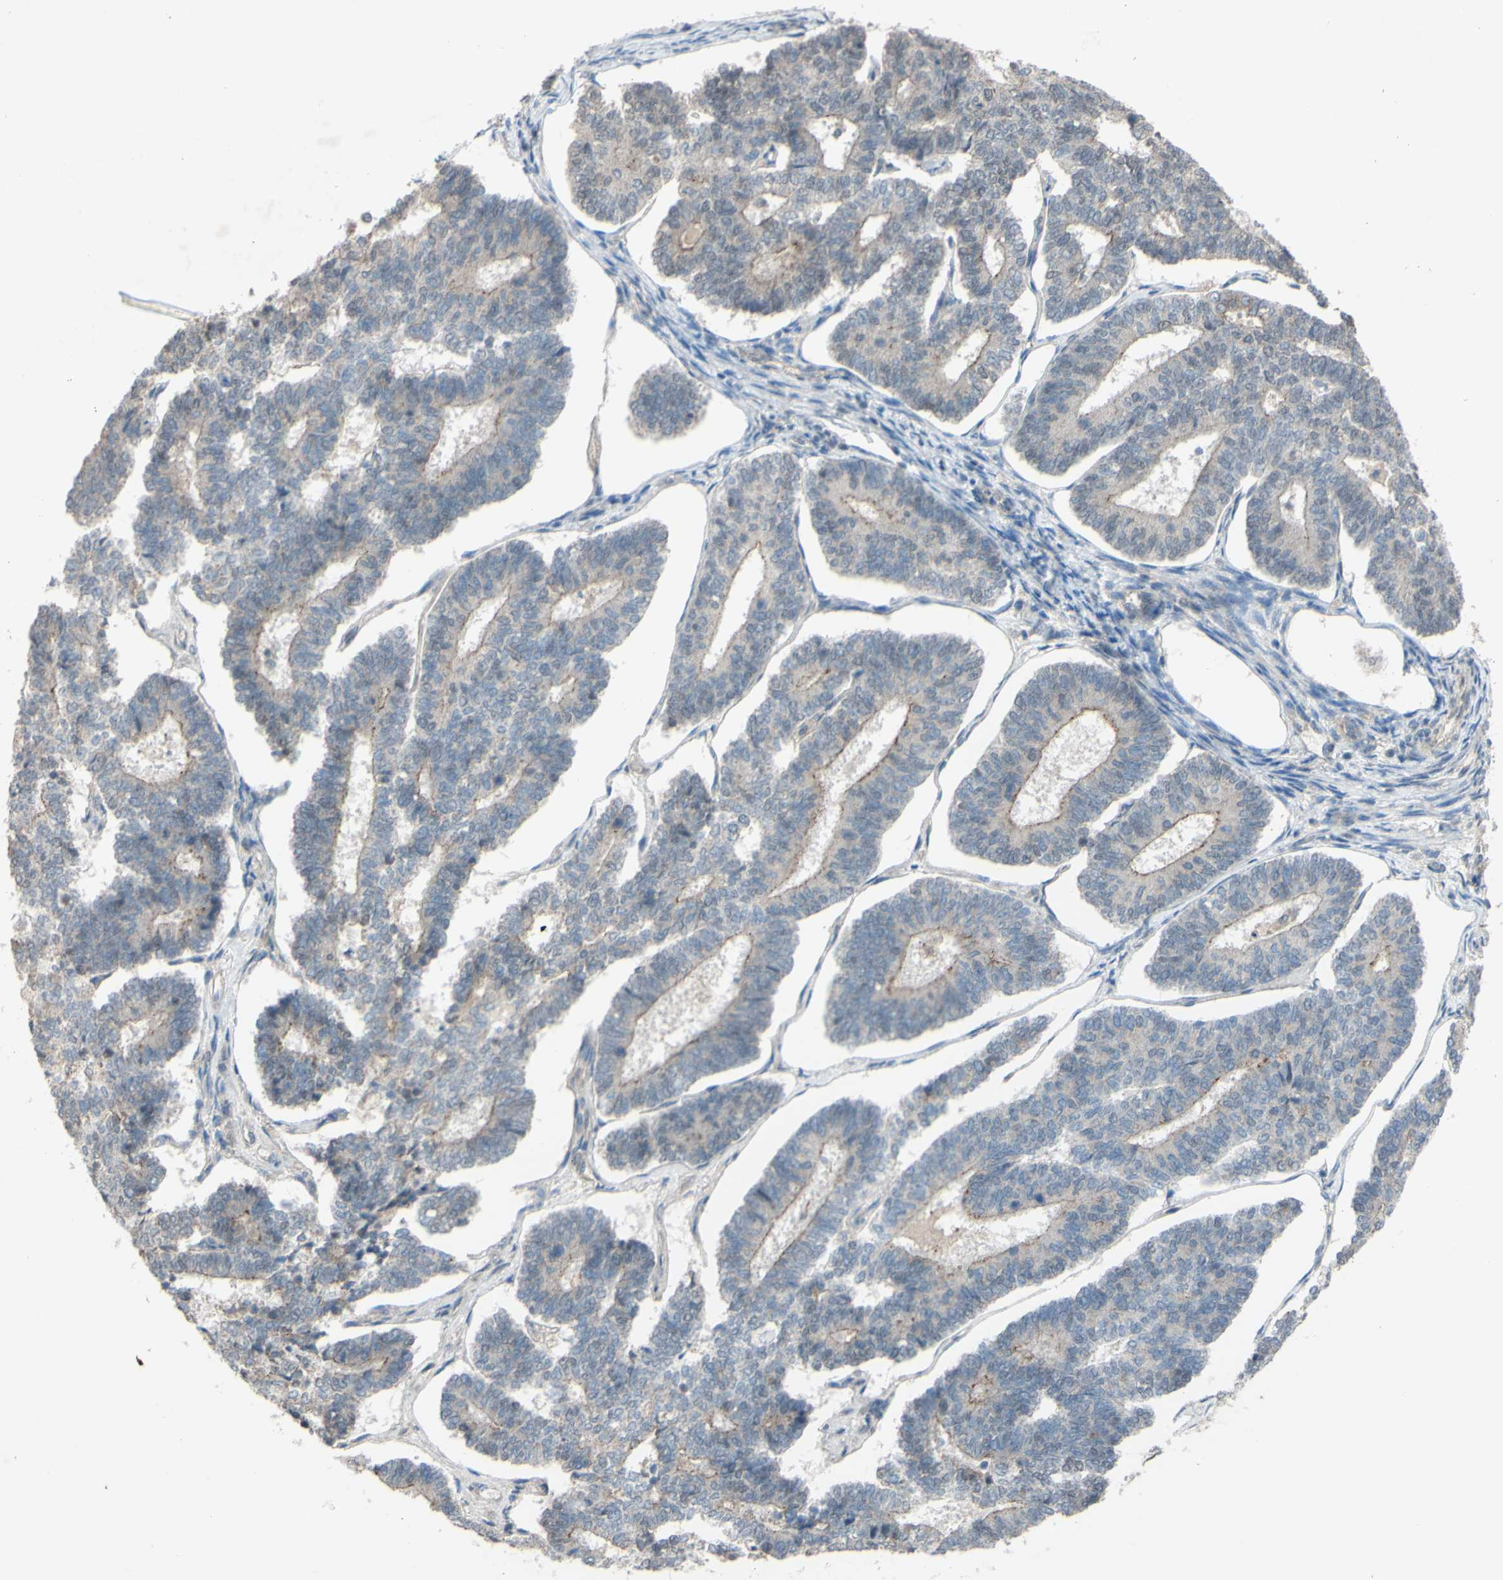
{"staining": {"intensity": "weak", "quantity": ">75%", "location": "cytoplasmic/membranous"}, "tissue": "endometrial cancer", "cell_type": "Tumor cells", "image_type": "cancer", "snomed": [{"axis": "morphology", "description": "Adenocarcinoma, NOS"}, {"axis": "topography", "description": "Endometrium"}], "caption": "IHC photomicrograph of neoplastic tissue: human adenocarcinoma (endometrial) stained using immunohistochemistry shows low levels of weak protein expression localized specifically in the cytoplasmic/membranous of tumor cells, appearing as a cytoplasmic/membranous brown color.", "gene": "CDCP1", "patient": {"sex": "female", "age": 70}}